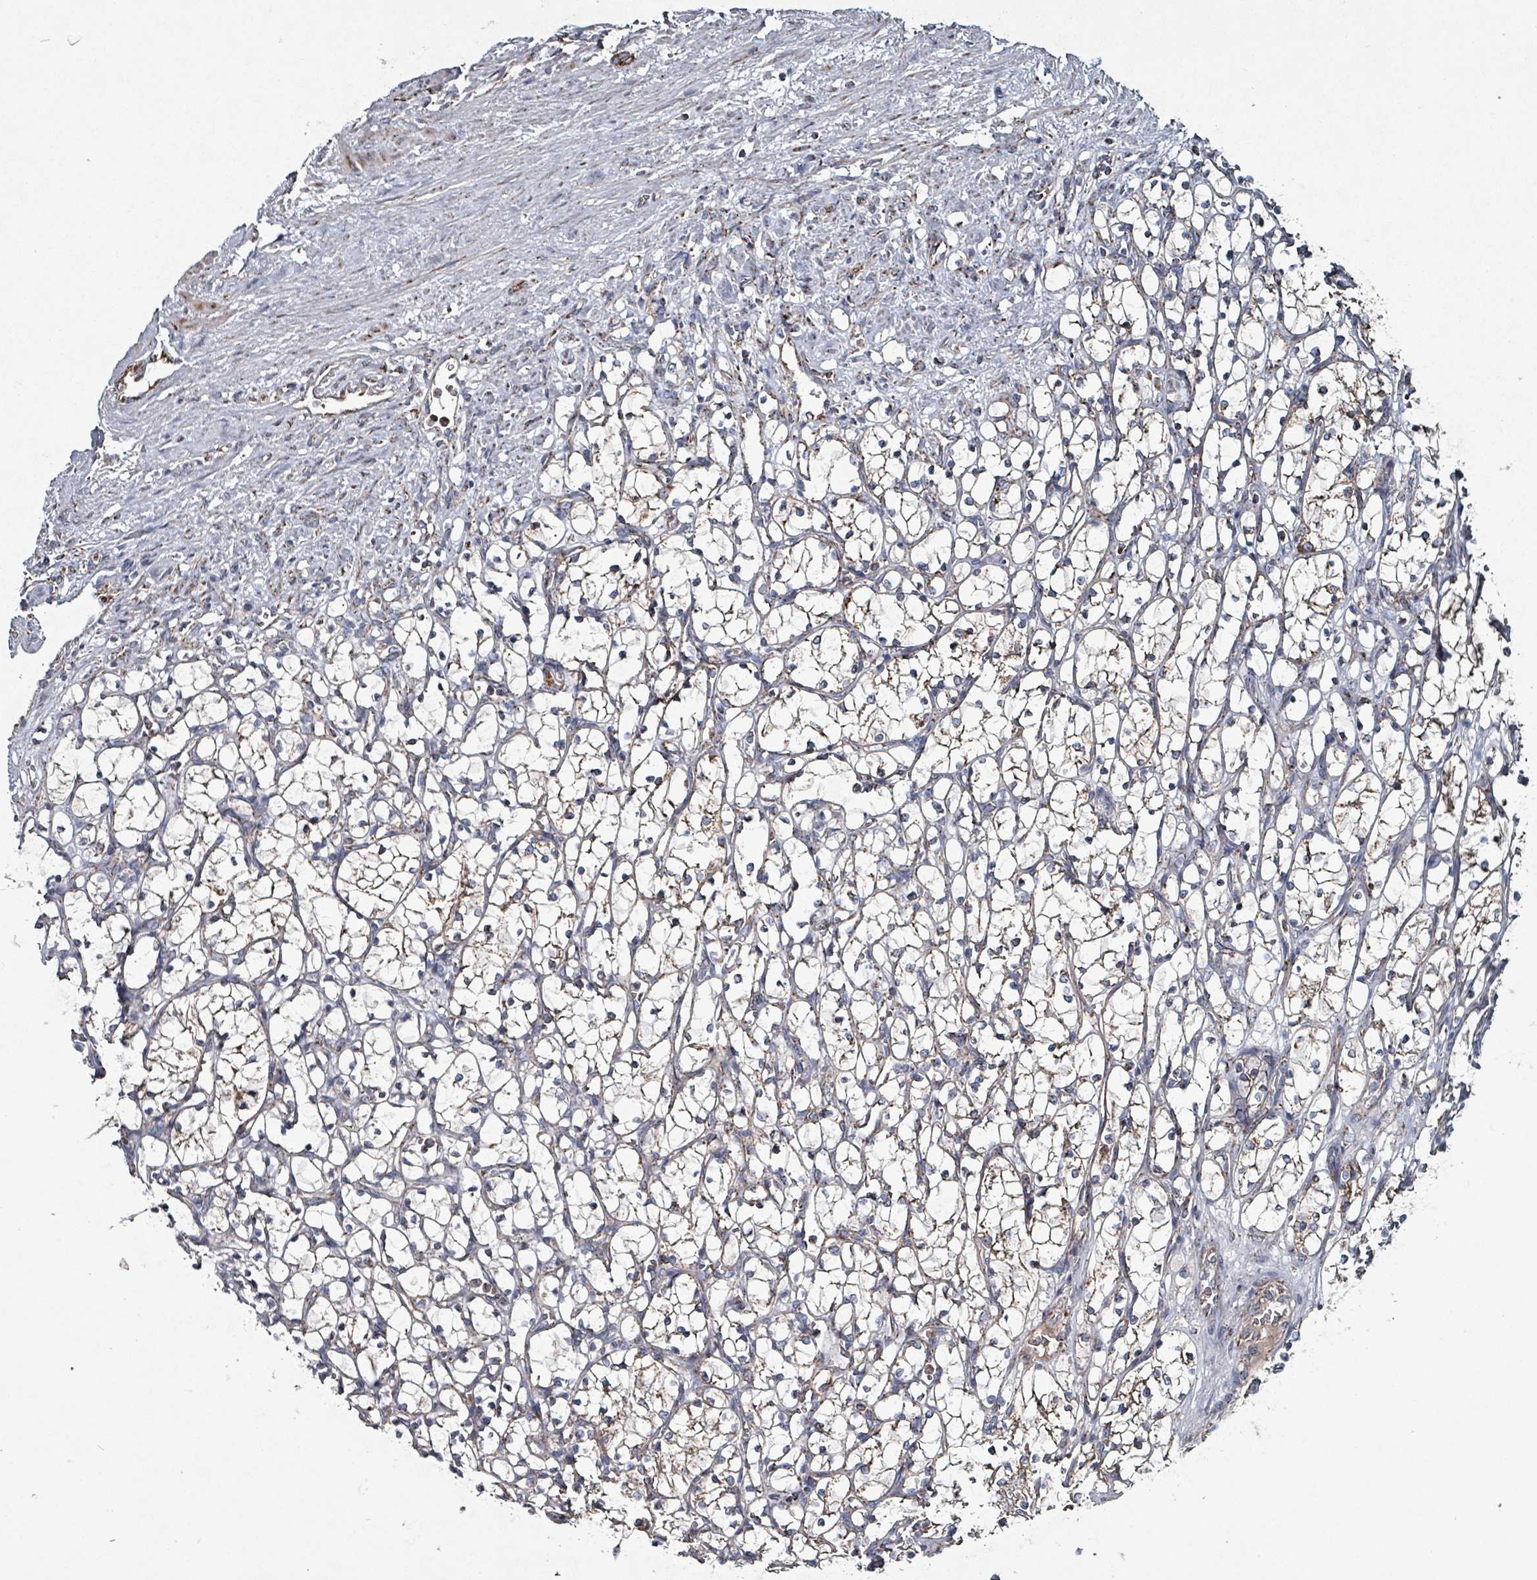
{"staining": {"intensity": "moderate", "quantity": ">75%", "location": "cytoplasmic/membranous"}, "tissue": "renal cancer", "cell_type": "Tumor cells", "image_type": "cancer", "snomed": [{"axis": "morphology", "description": "Adenocarcinoma, NOS"}, {"axis": "topography", "description": "Kidney"}], "caption": "Renal adenocarcinoma tissue displays moderate cytoplasmic/membranous positivity in approximately >75% of tumor cells", "gene": "ABHD18", "patient": {"sex": "female", "age": 69}}